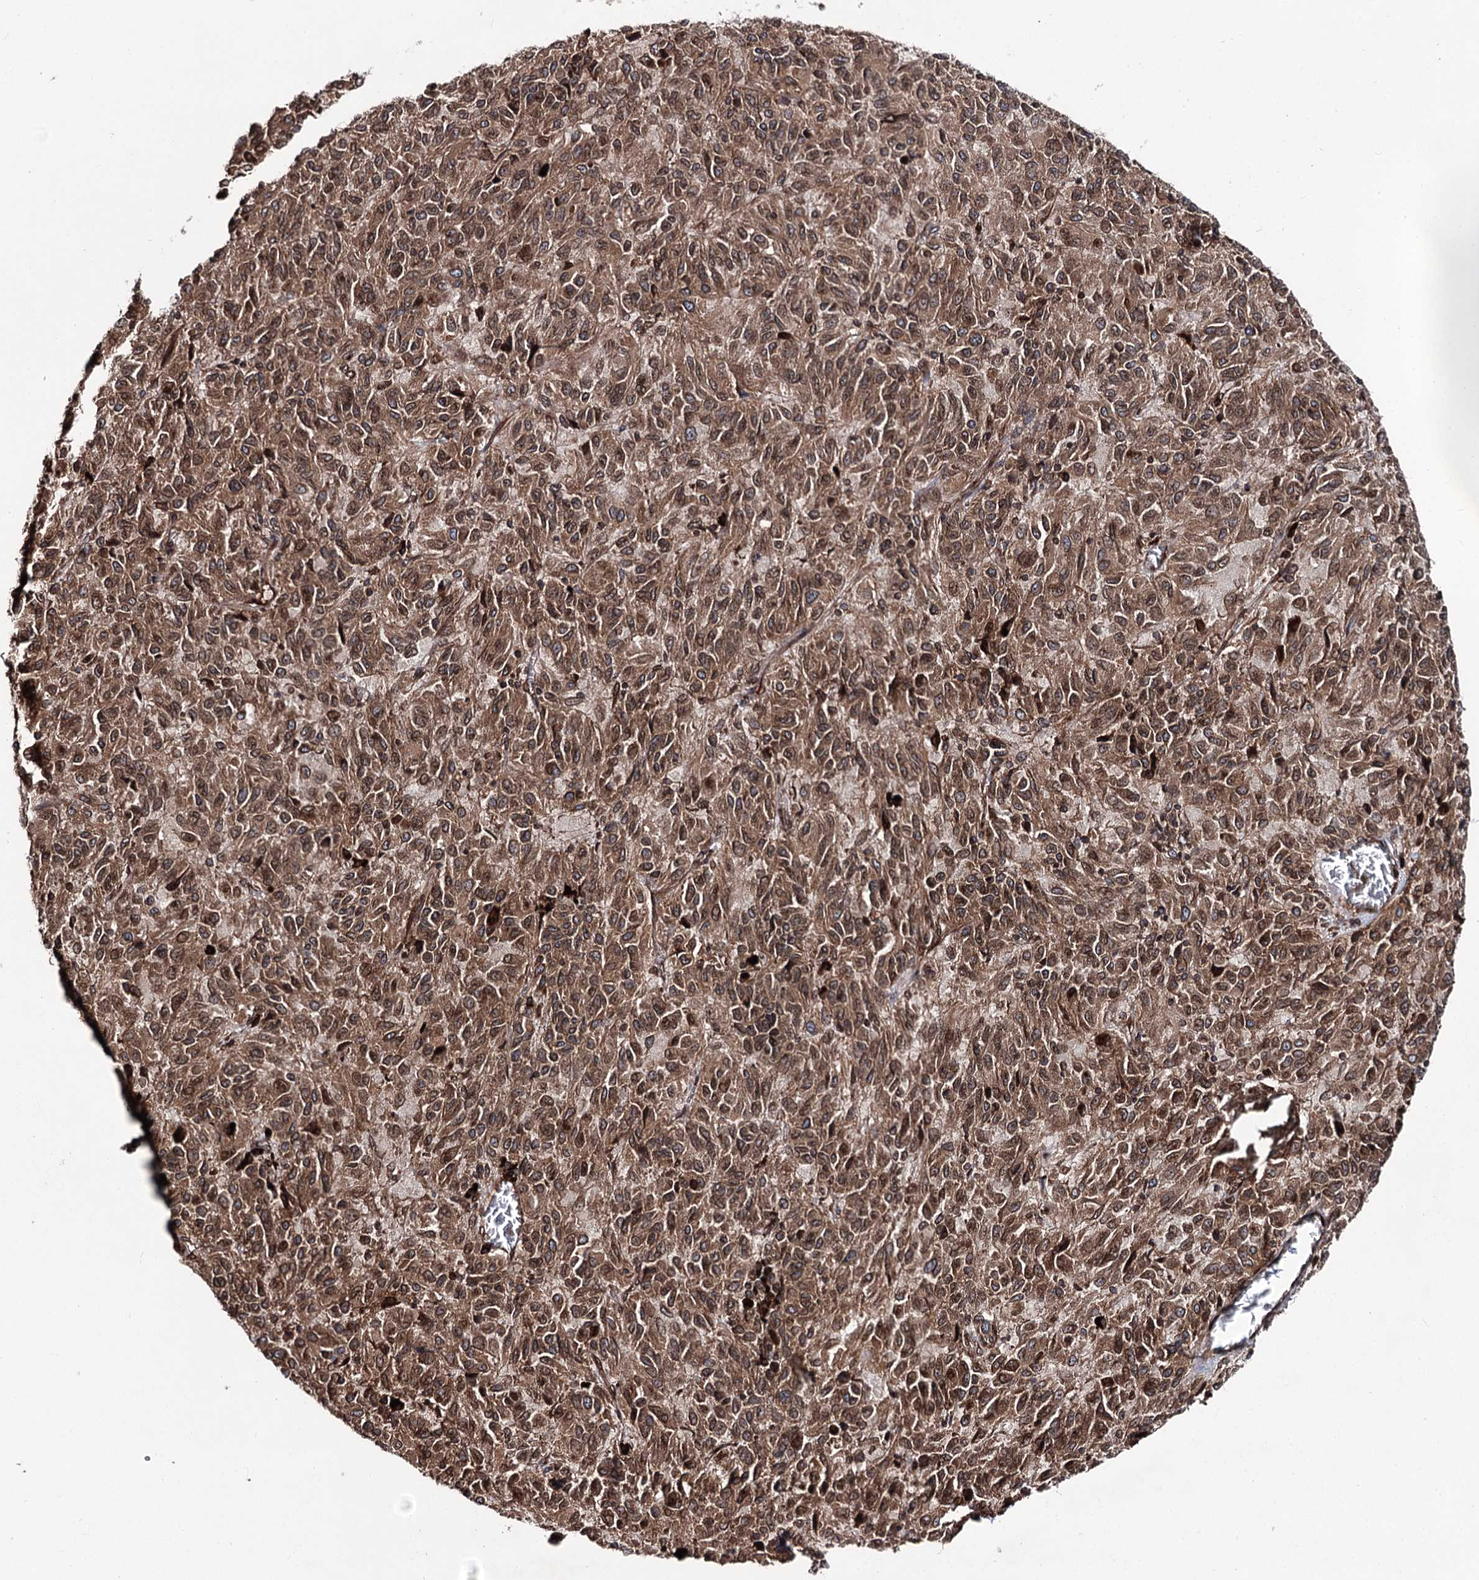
{"staining": {"intensity": "moderate", "quantity": ">75%", "location": "cytoplasmic/membranous,nuclear"}, "tissue": "melanoma", "cell_type": "Tumor cells", "image_type": "cancer", "snomed": [{"axis": "morphology", "description": "Malignant melanoma, Metastatic site"}, {"axis": "topography", "description": "Lung"}], "caption": "The immunohistochemical stain shows moderate cytoplasmic/membranous and nuclear positivity in tumor cells of melanoma tissue. The protein of interest is stained brown, and the nuclei are stained in blue (DAB IHC with brightfield microscopy, high magnification).", "gene": "FGFR1OP2", "patient": {"sex": "male", "age": 64}}